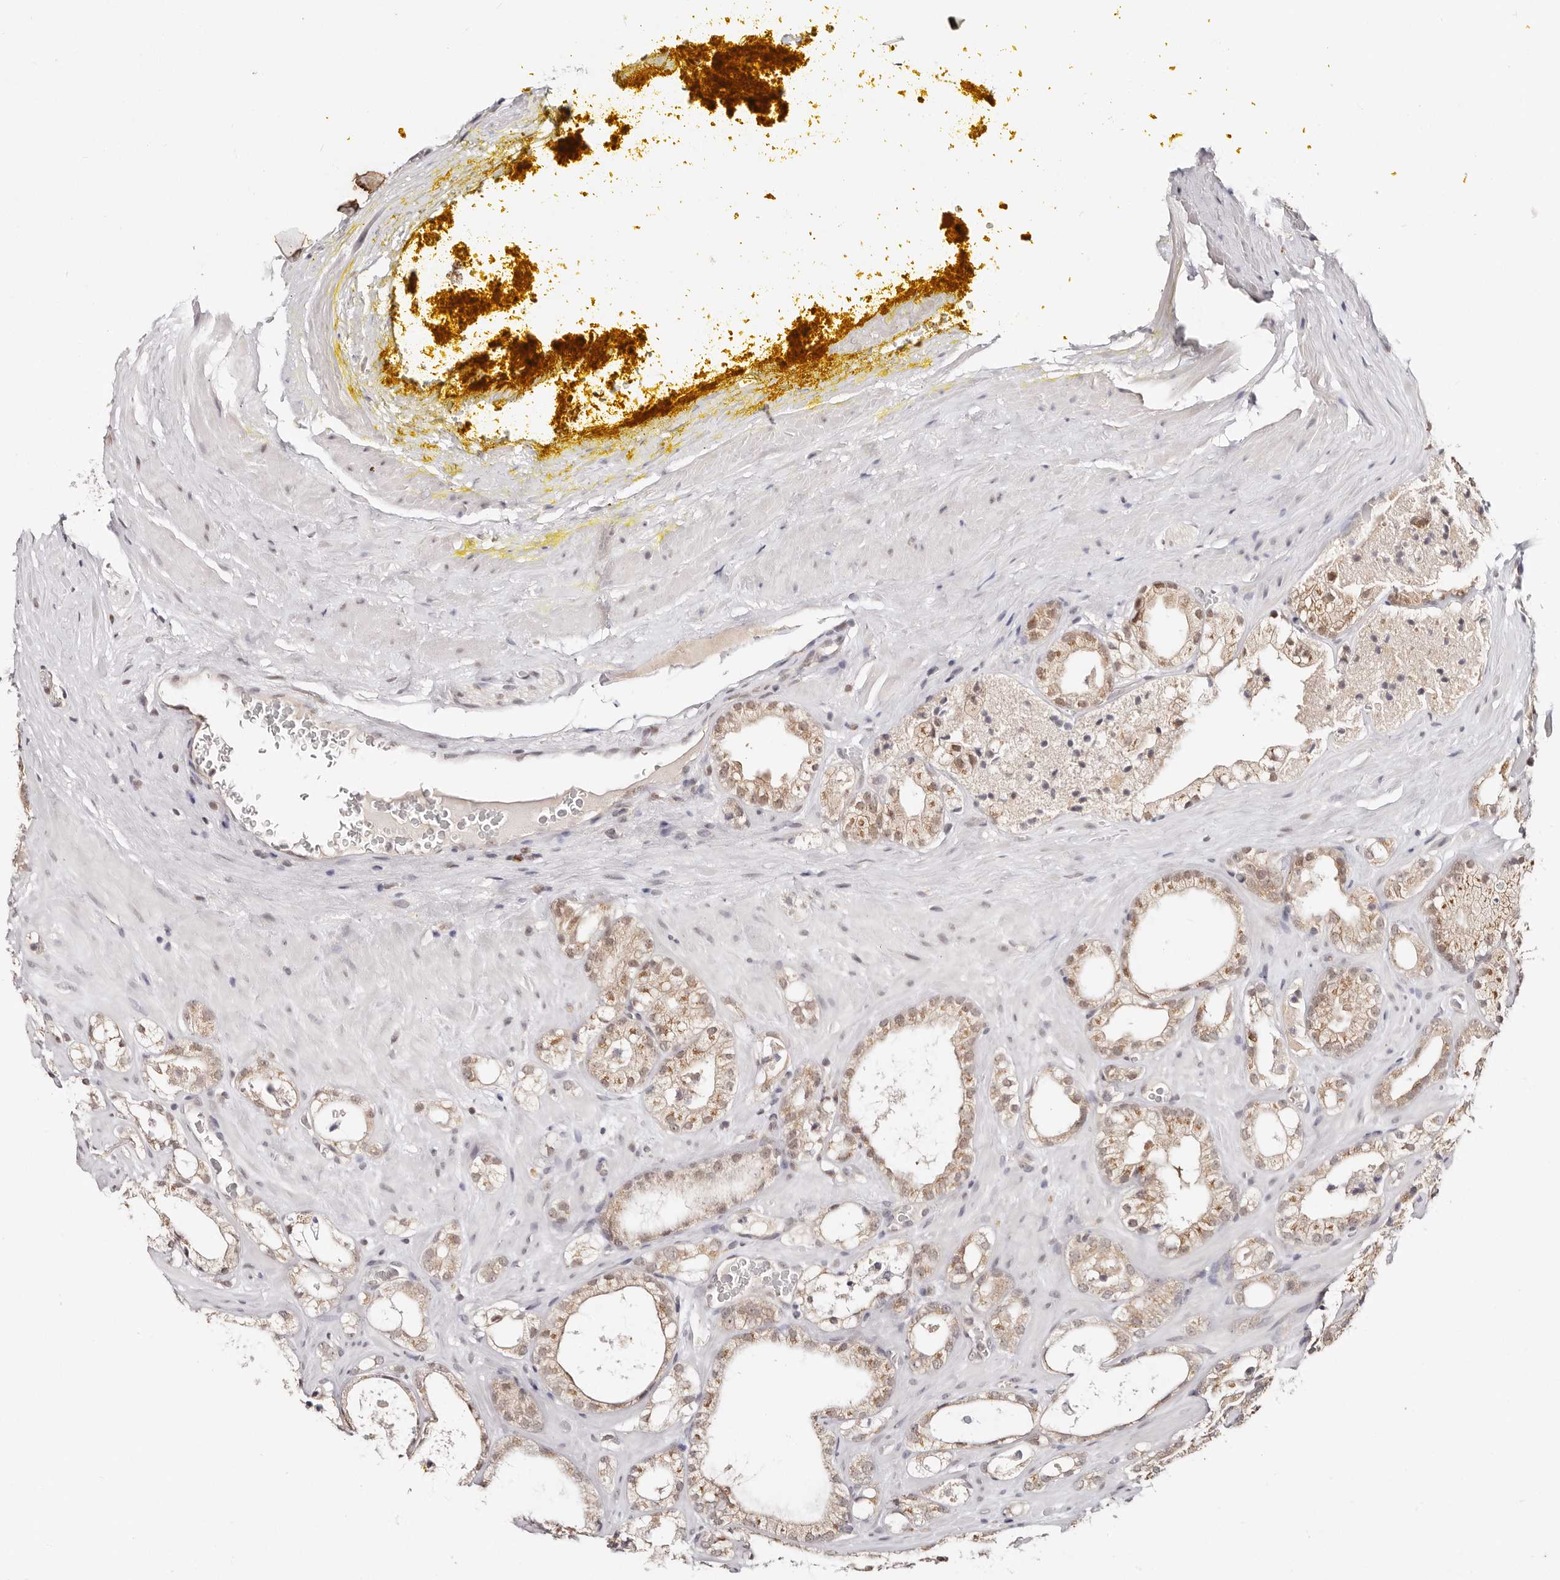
{"staining": {"intensity": "weak", "quantity": ">75%", "location": "cytoplasmic/membranous,nuclear"}, "tissue": "prostate cancer", "cell_type": "Tumor cells", "image_type": "cancer", "snomed": [{"axis": "morphology", "description": "Adenocarcinoma, High grade"}, {"axis": "topography", "description": "Prostate"}], "caption": "High-magnification brightfield microscopy of prostate cancer (high-grade adenocarcinoma) stained with DAB (3,3'-diaminobenzidine) (brown) and counterstained with hematoxylin (blue). tumor cells exhibit weak cytoplasmic/membranous and nuclear expression is present in approximately>75% of cells. (Brightfield microscopy of DAB IHC at high magnification).", "gene": "VIPAS39", "patient": {"sex": "male", "age": 58}}